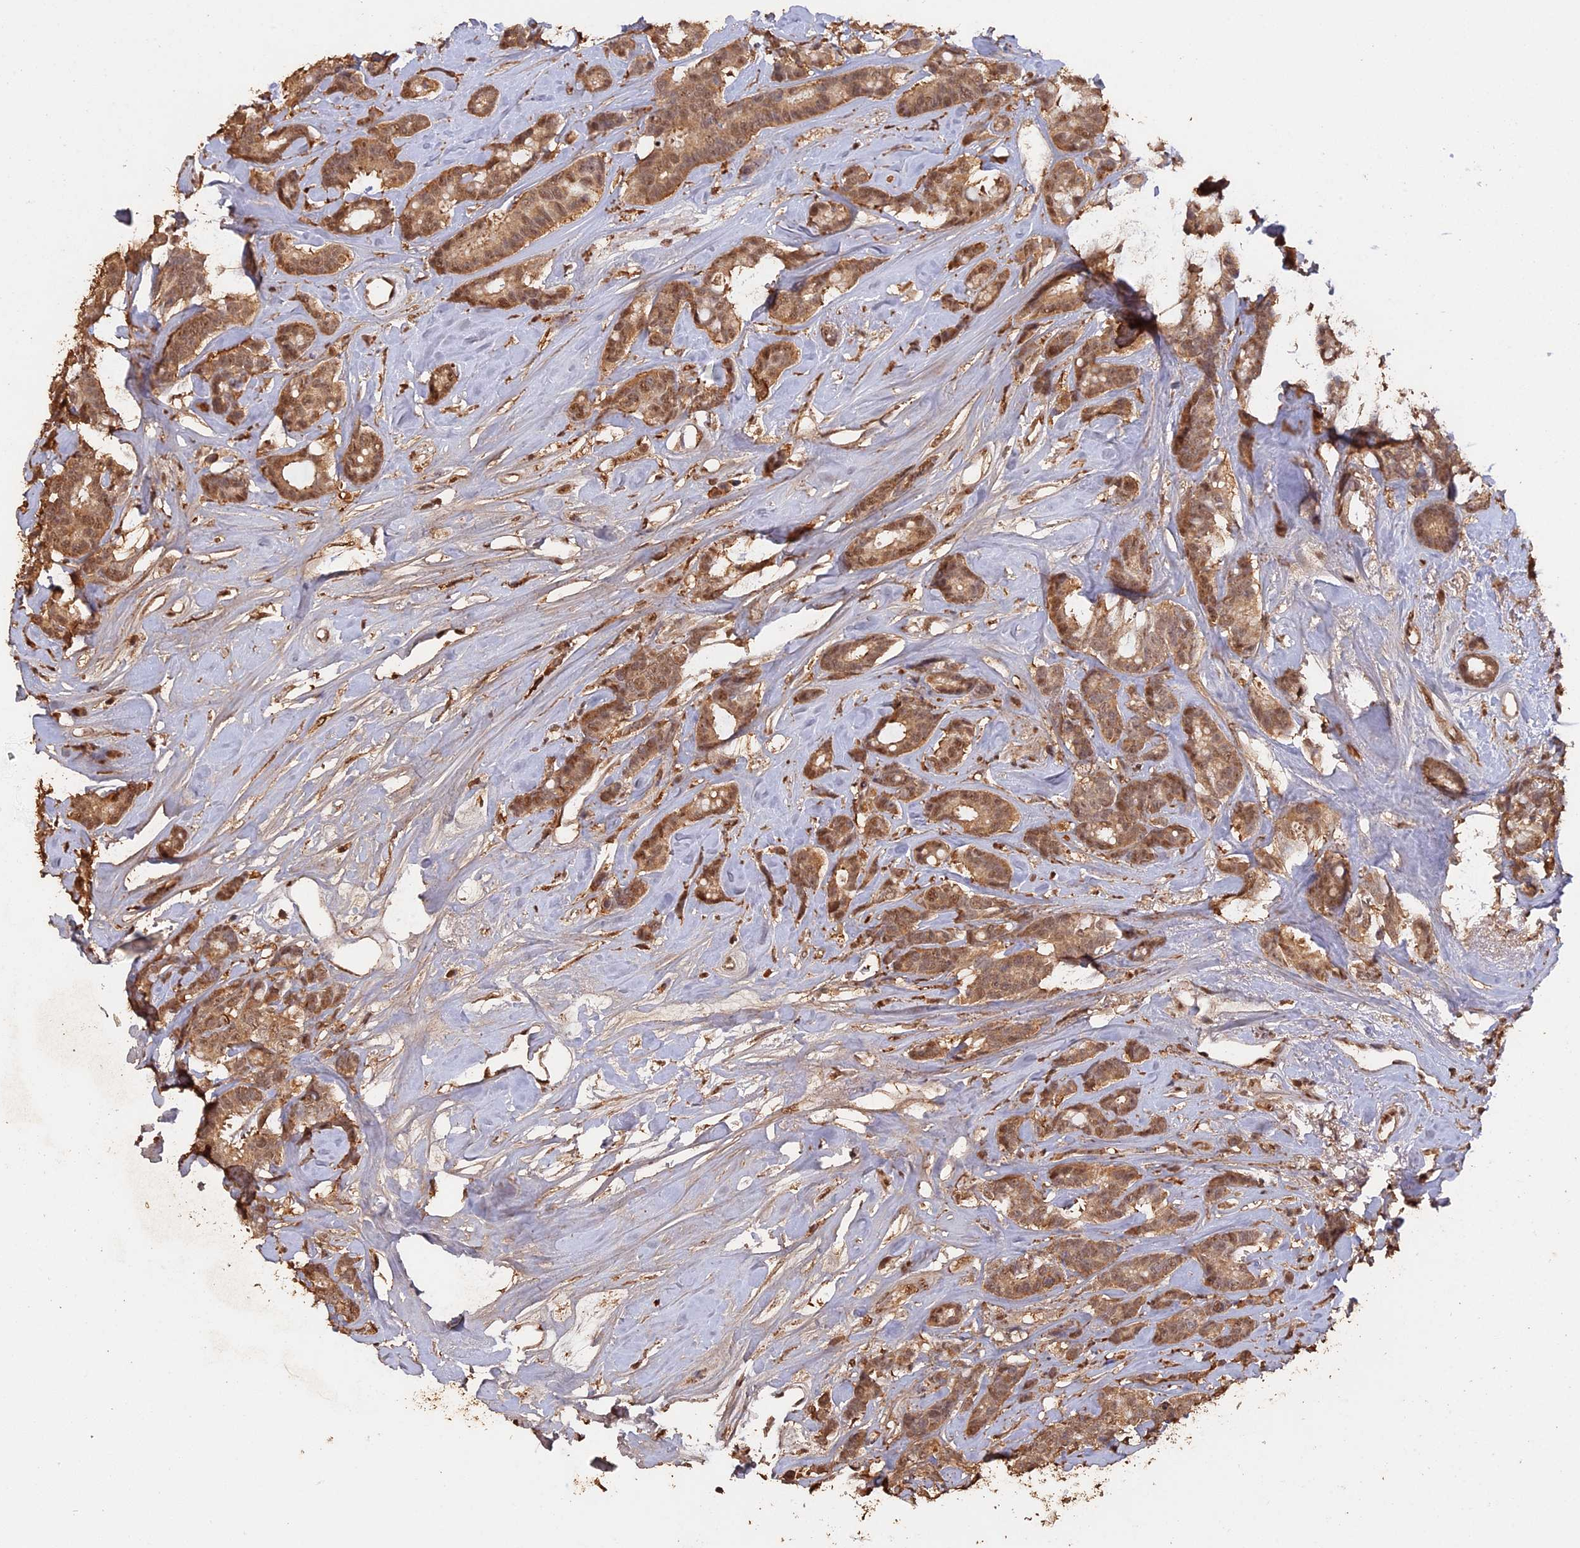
{"staining": {"intensity": "moderate", "quantity": ">75%", "location": "cytoplasmic/membranous,nuclear"}, "tissue": "breast cancer", "cell_type": "Tumor cells", "image_type": "cancer", "snomed": [{"axis": "morphology", "description": "Duct carcinoma"}, {"axis": "topography", "description": "Breast"}], "caption": "DAB immunohistochemical staining of human breast cancer demonstrates moderate cytoplasmic/membranous and nuclear protein expression in approximately >75% of tumor cells. Immunohistochemistry stains the protein in brown and the nuclei are stained blue.", "gene": "PSMC6", "patient": {"sex": "female", "age": 87}}